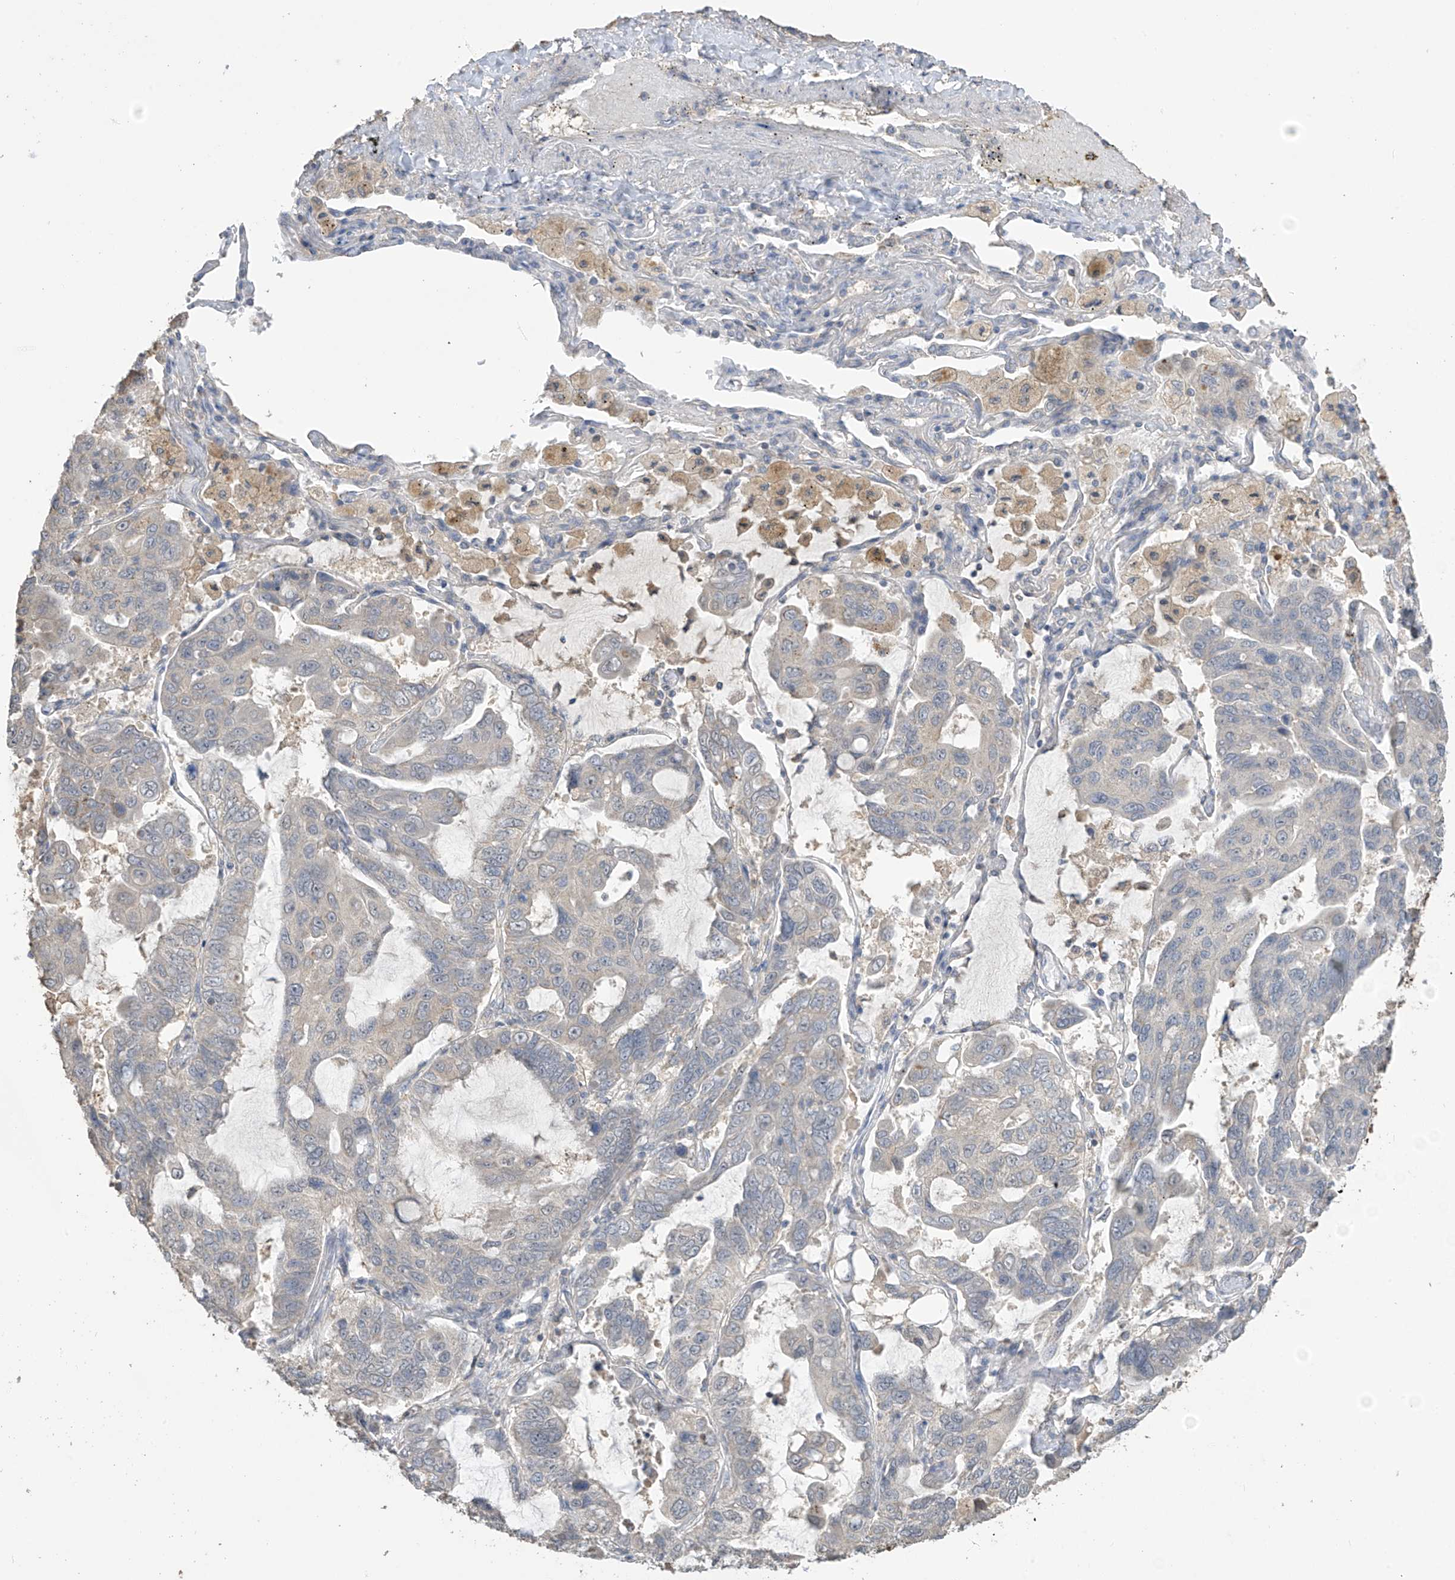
{"staining": {"intensity": "negative", "quantity": "none", "location": "none"}, "tissue": "lung cancer", "cell_type": "Tumor cells", "image_type": "cancer", "snomed": [{"axis": "morphology", "description": "Adenocarcinoma, NOS"}, {"axis": "topography", "description": "Lung"}], "caption": "A micrograph of lung cancer stained for a protein demonstrates no brown staining in tumor cells.", "gene": "SLFN14", "patient": {"sex": "male", "age": 64}}